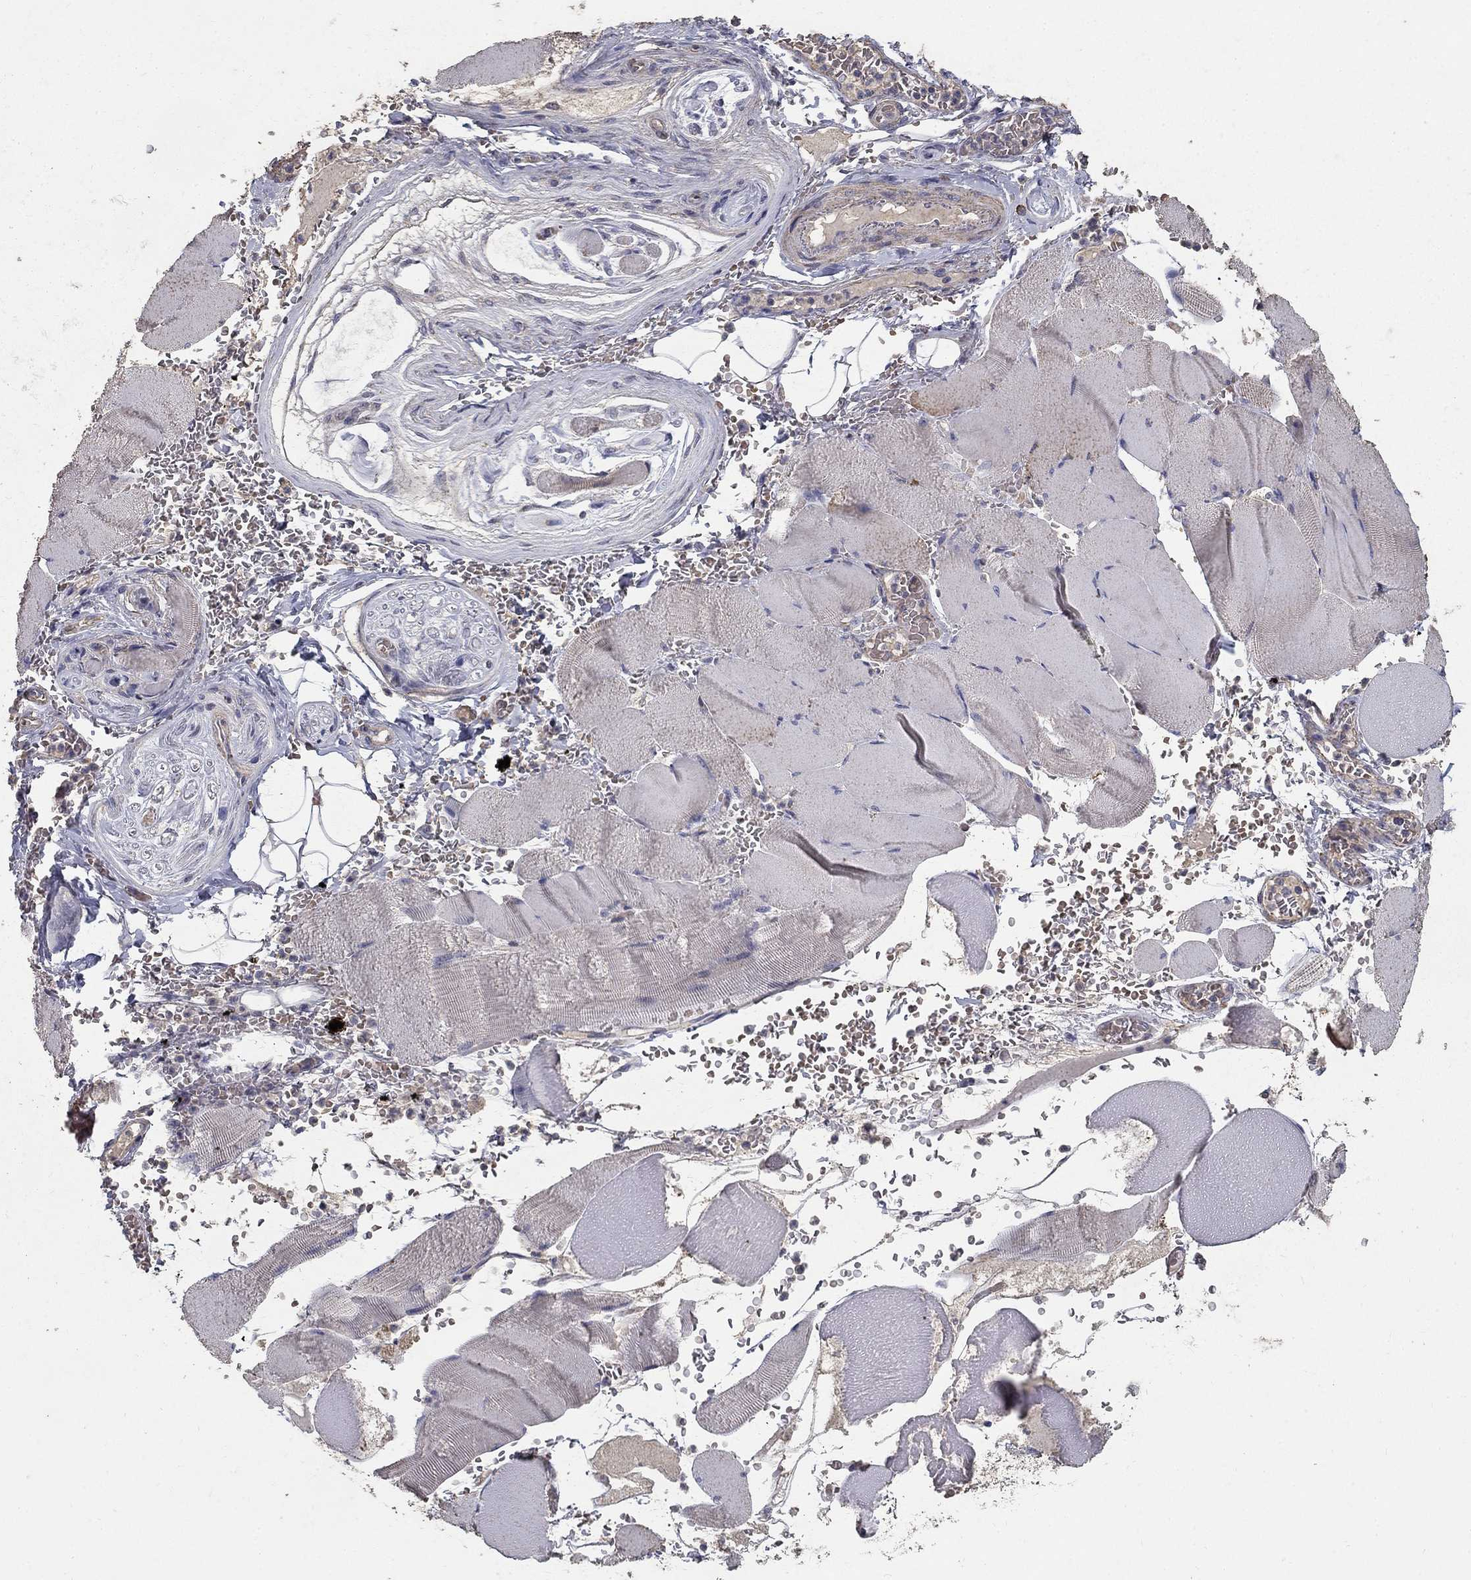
{"staining": {"intensity": "negative", "quantity": "none", "location": "none"}, "tissue": "skeletal muscle", "cell_type": "Myocytes", "image_type": "normal", "snomed": [{"axis": "morphology", "description": "Normal tissue, NOS"}, {"axis": "topography", "description": "Skeletal muscle"}], "caption": "Immunohistochemistry (IHC) histopathology image of unremarkable skeletal muscle: human skeletal muscle stained with DAB (3,3'-diaminobenzidine) demonstrates no significant protein staining in myocytes.", "gene": "MPP2", "patient": {"sex": "male", "age": 56}}